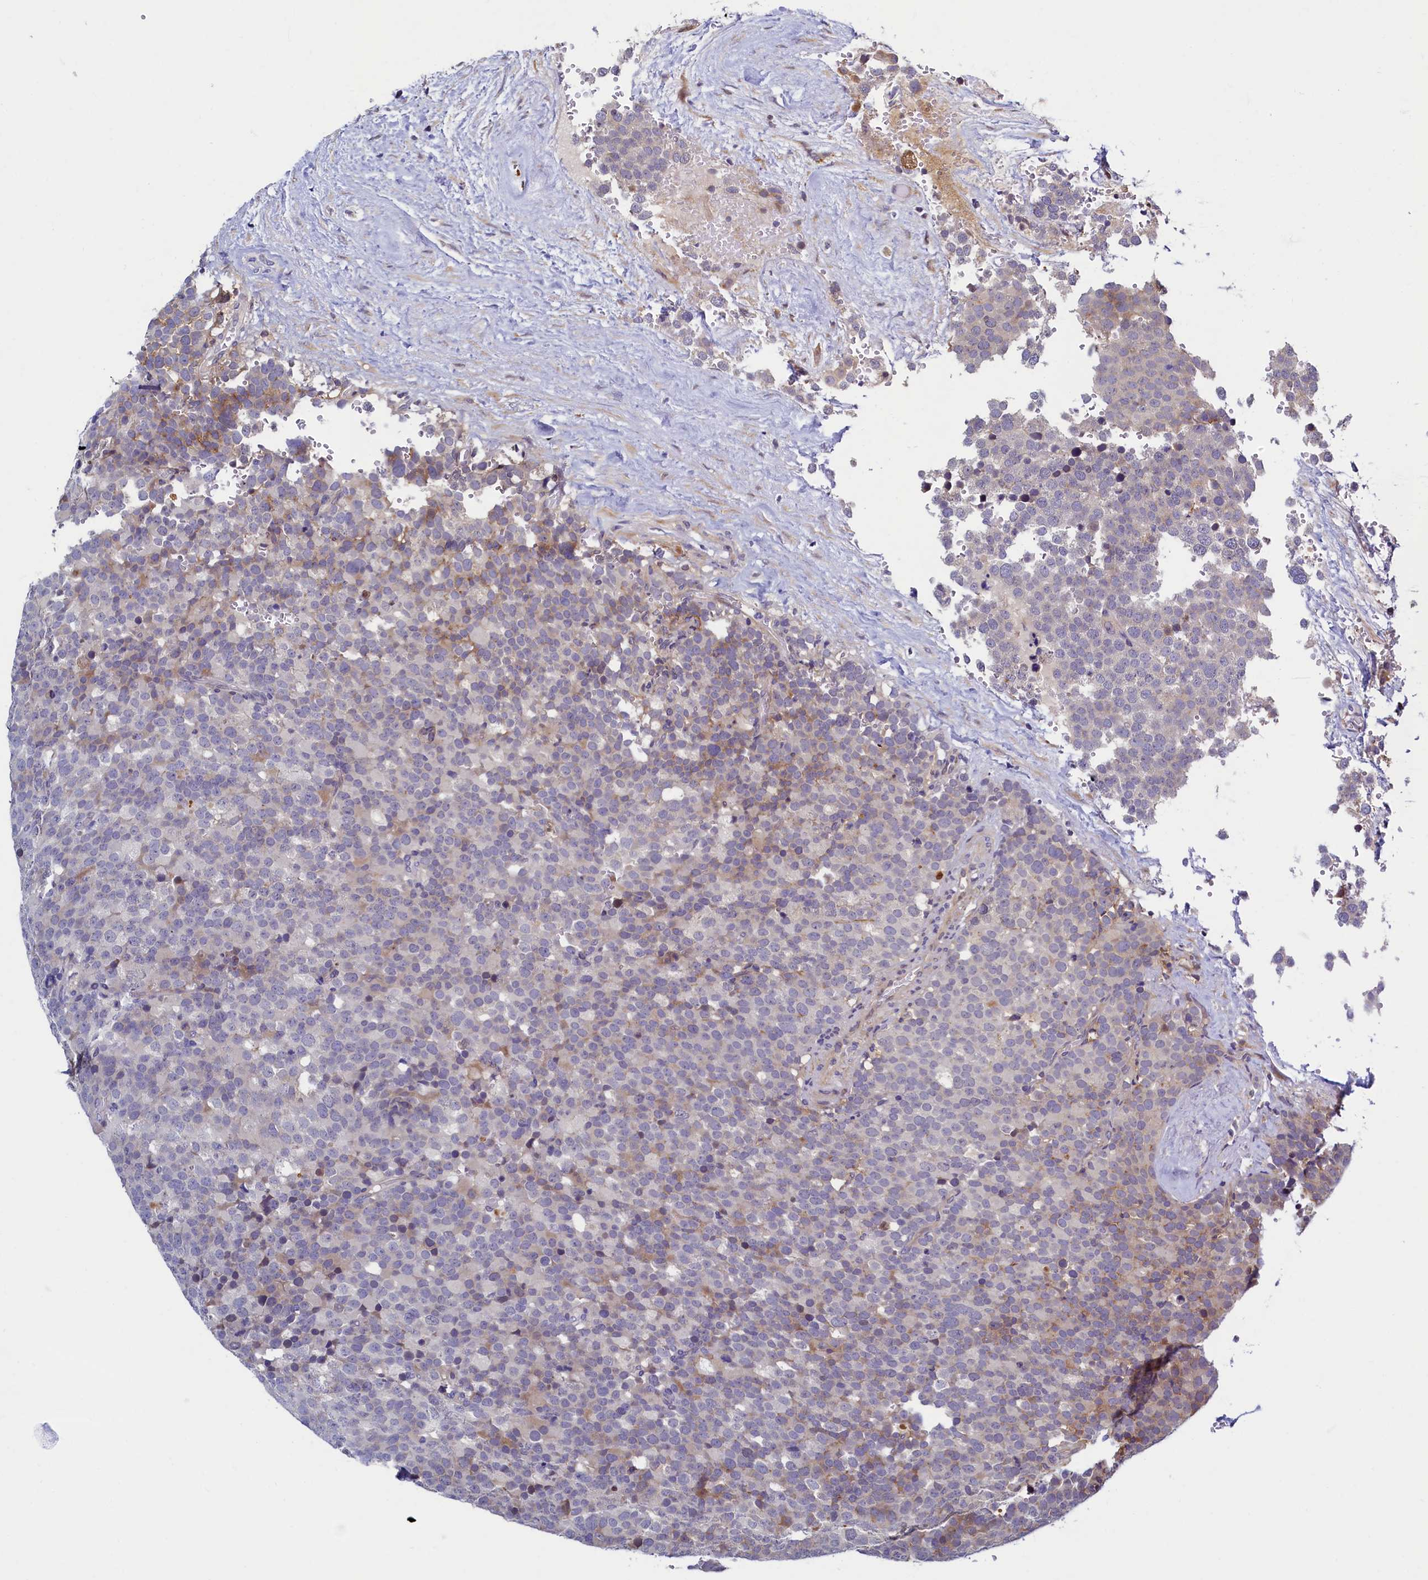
{"staining": {"intensity": "negative", "quantity": "none", "location": "none"}, "tissue": "testis cancer", "cell_type": "Tumor cells", "image_type": "cancer", "snomed": [{"axis": "morphology", "description": "Seminoma, NOS"}, {"axis": "topography", "description": "Testis"}], "caption": "High magnification brightfield microscopy of testis seminoma stained with DAB (3,3'-diaminobenzidine) (brown) and counterstained with hematoxylin (blue): tumor cells show no significant staining.", "gene": "SLC16A14", "patient": {"sex": "male", "age": 71}}